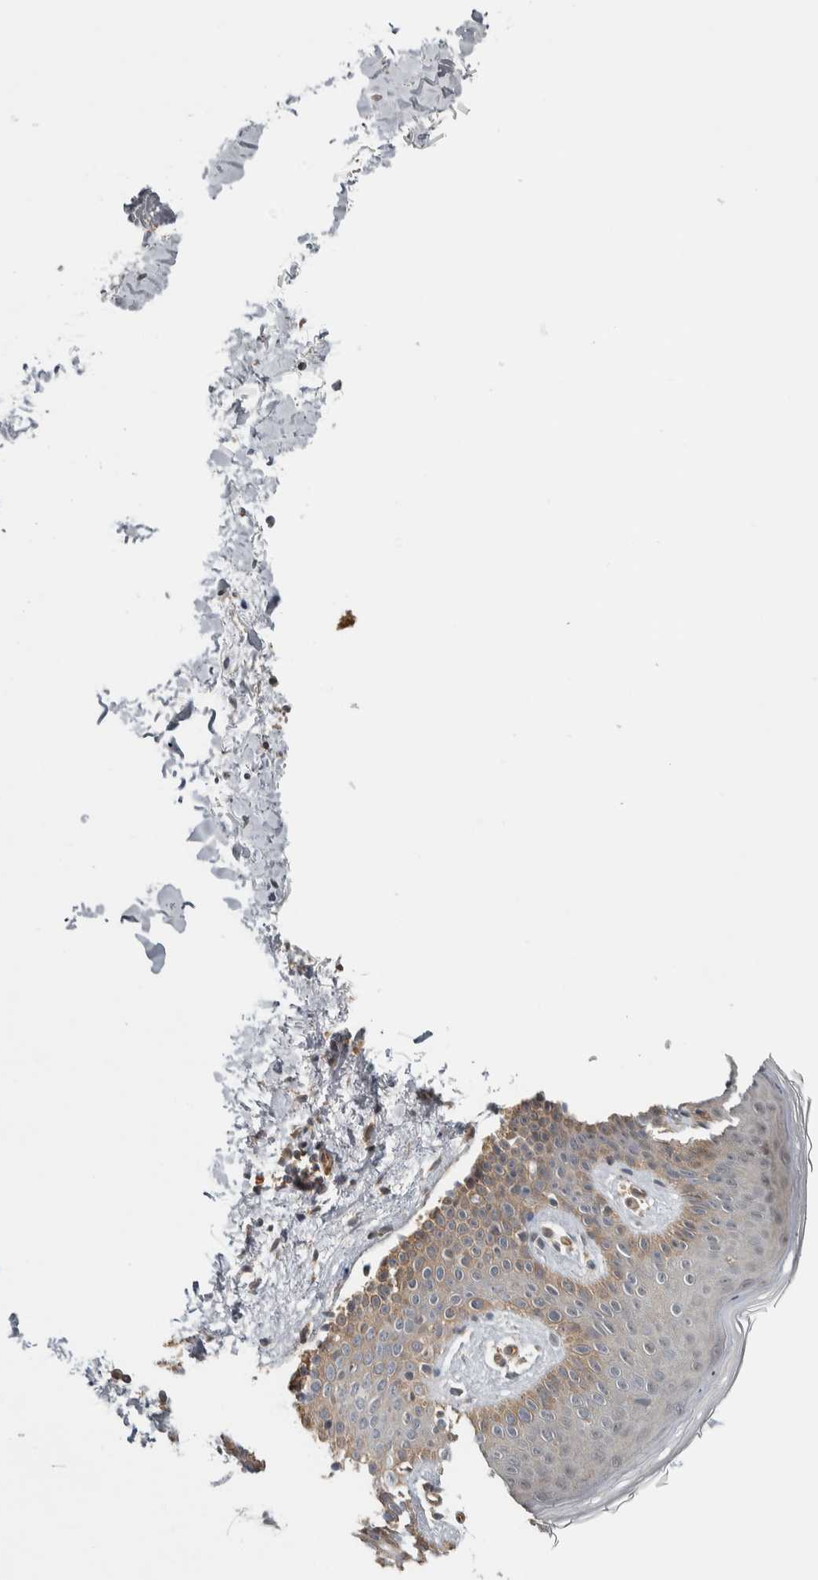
{"staining": {"intensity": "moderate", "quantity": ">75%", "location": "cytoplasmic/membranous"}, "tissue": "skin", "cell_type": "Fibroblasts", "image_type": "normal", "snomed": [{"axis": "morphology", "description": "Normal tissue, NOS"}, {"axis": "topography", "description": "Skin"}], "caption": "This image demonstrates immunohistochemistry (IHC) staining of unremarkable skin, with medium moderate cytoplasmic/membranous expression in about >75% of fibroblasts.", "gene": "TBC1D31", "patient": {"sex": "male", "age": 40}}